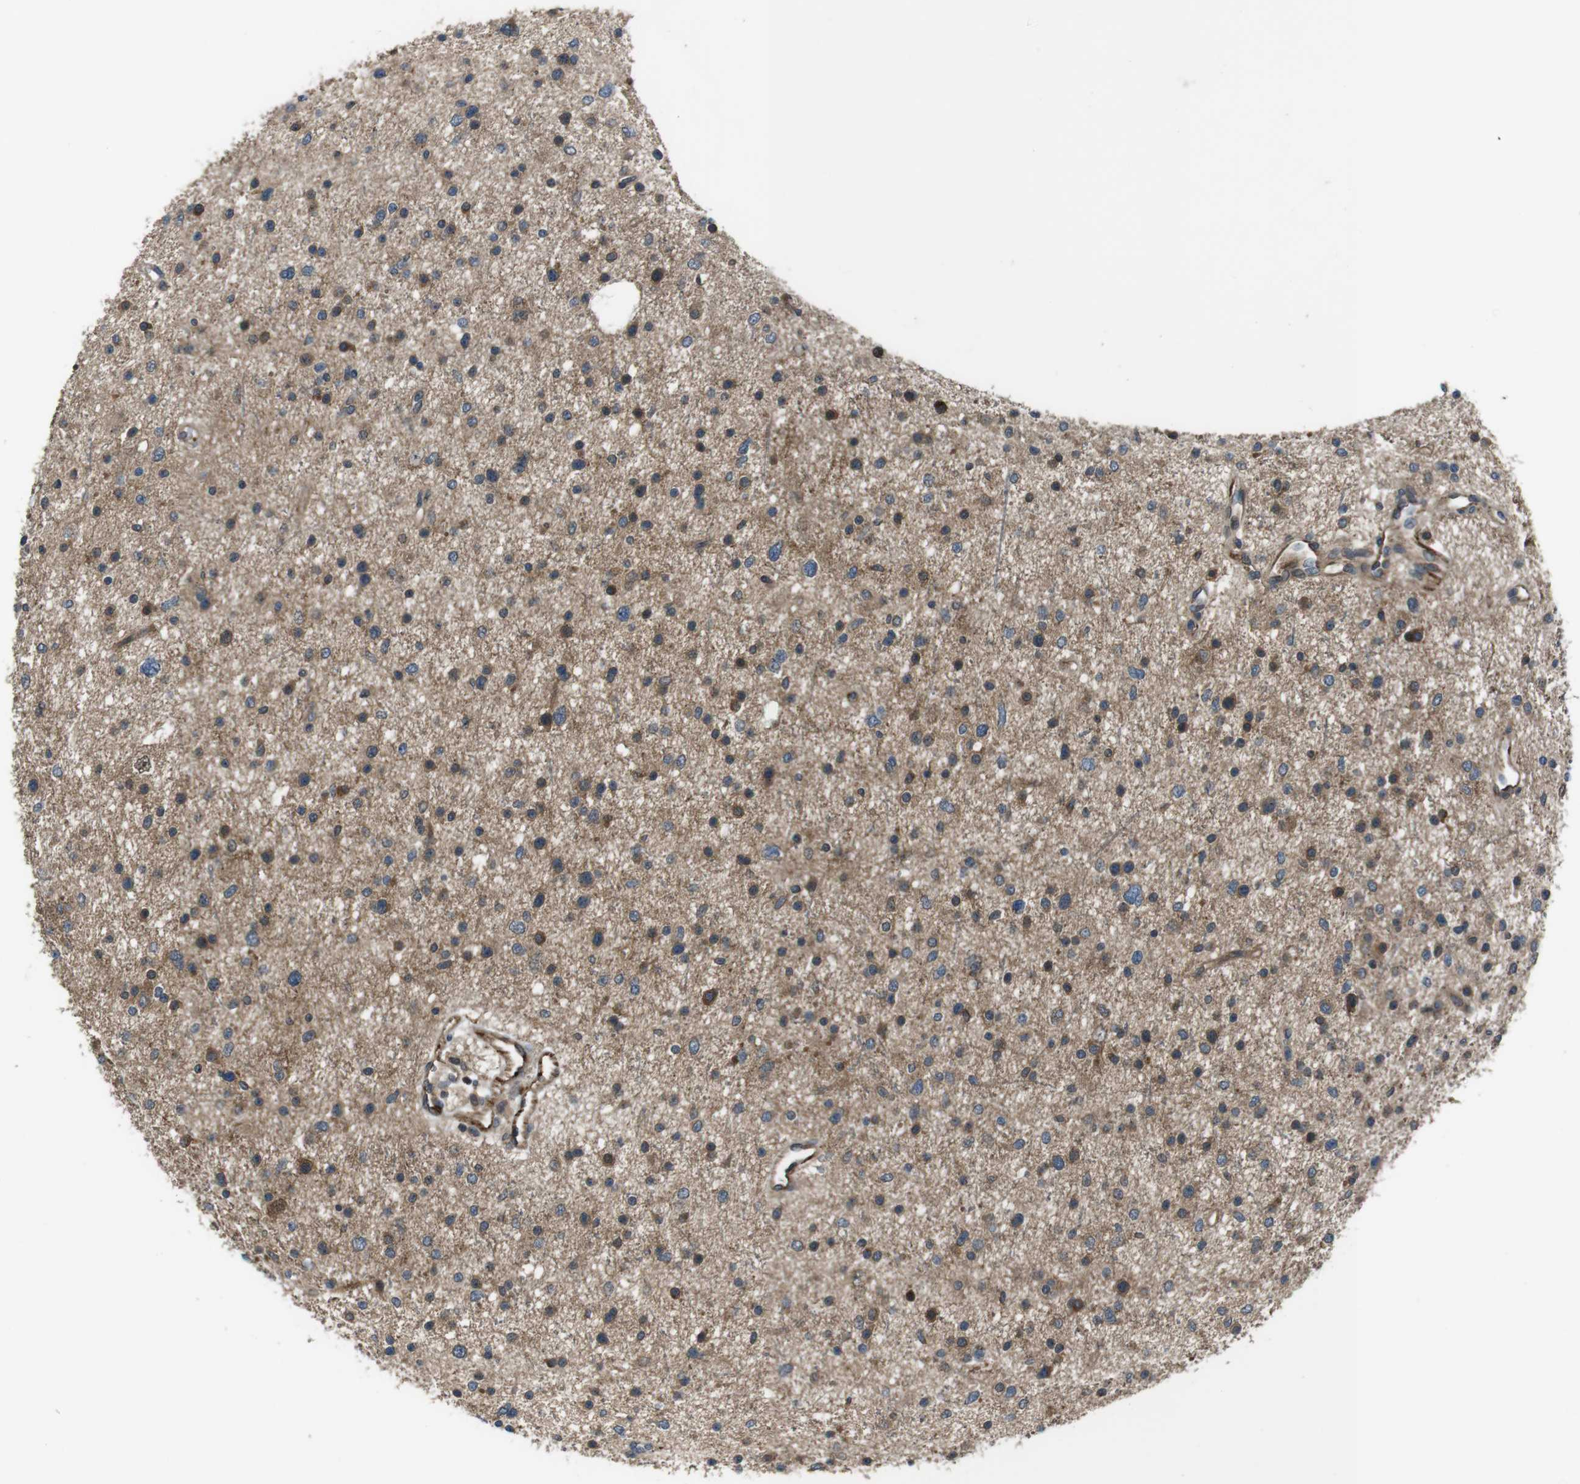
{"staining": {"intensity": "strong", "quantity": ">75%", "location": "cytoplasmic/membranous"}, "tissue": "glioma", "cell_type": "Tumor cells", "image_type": "cancer", "snomed": [{"axis": "morphology", "description": "Glioma, malignant, Low grade"}, {"axis": "topography", "description": "Brain"}], "caption": "Immunohistochemical staining of glioma reveals high levels of strong cytoplasmic/membranous expression in approximately >75% of tumor cells. (Stains: DAB in brown, nuclei in blue, Microscopy: brightfield microscopy at high magnification).", "gene": "SLC22A23", "patient": {"sex": "female", "age": 37}}